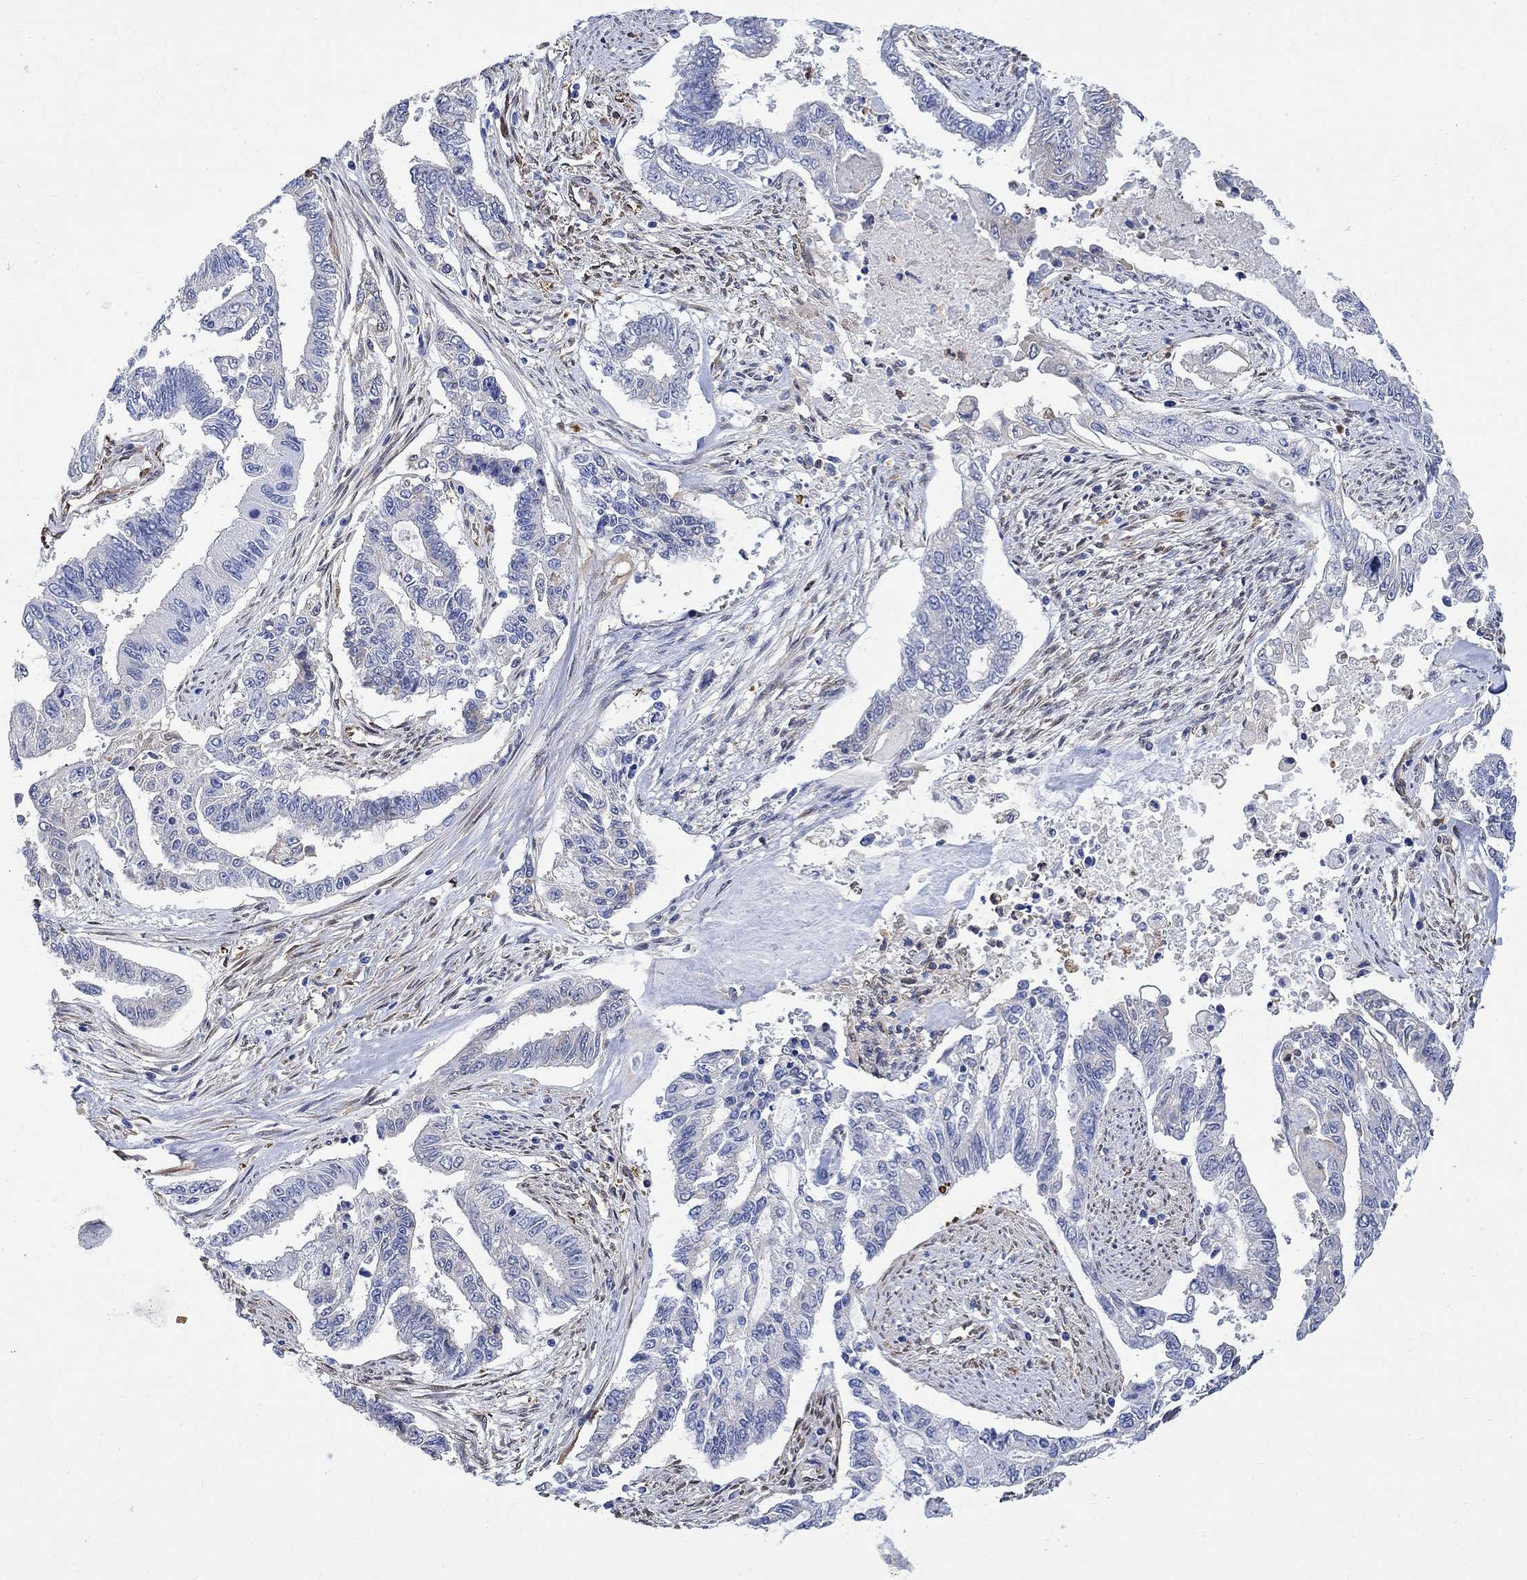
{"staining": {"intensity": "negative", "quantity": "none", "location": "none"}, "tissue": "endometrial cancer", "cell_type": "Tumor cells", "image_type": "cancer", "snomed": [{"axis": "morphology", "description": "Adenocarcinoma, NOS"}, {"axis": "topography", "description": "Uterus"}], "caption": "The immunohistochemistry micrograph has no significant staining in tumor cells of endometrial cancer (adenocarcinoma) tissue.", "gene": "TGM2", "patient": {"sex": "female", "age": 59}}